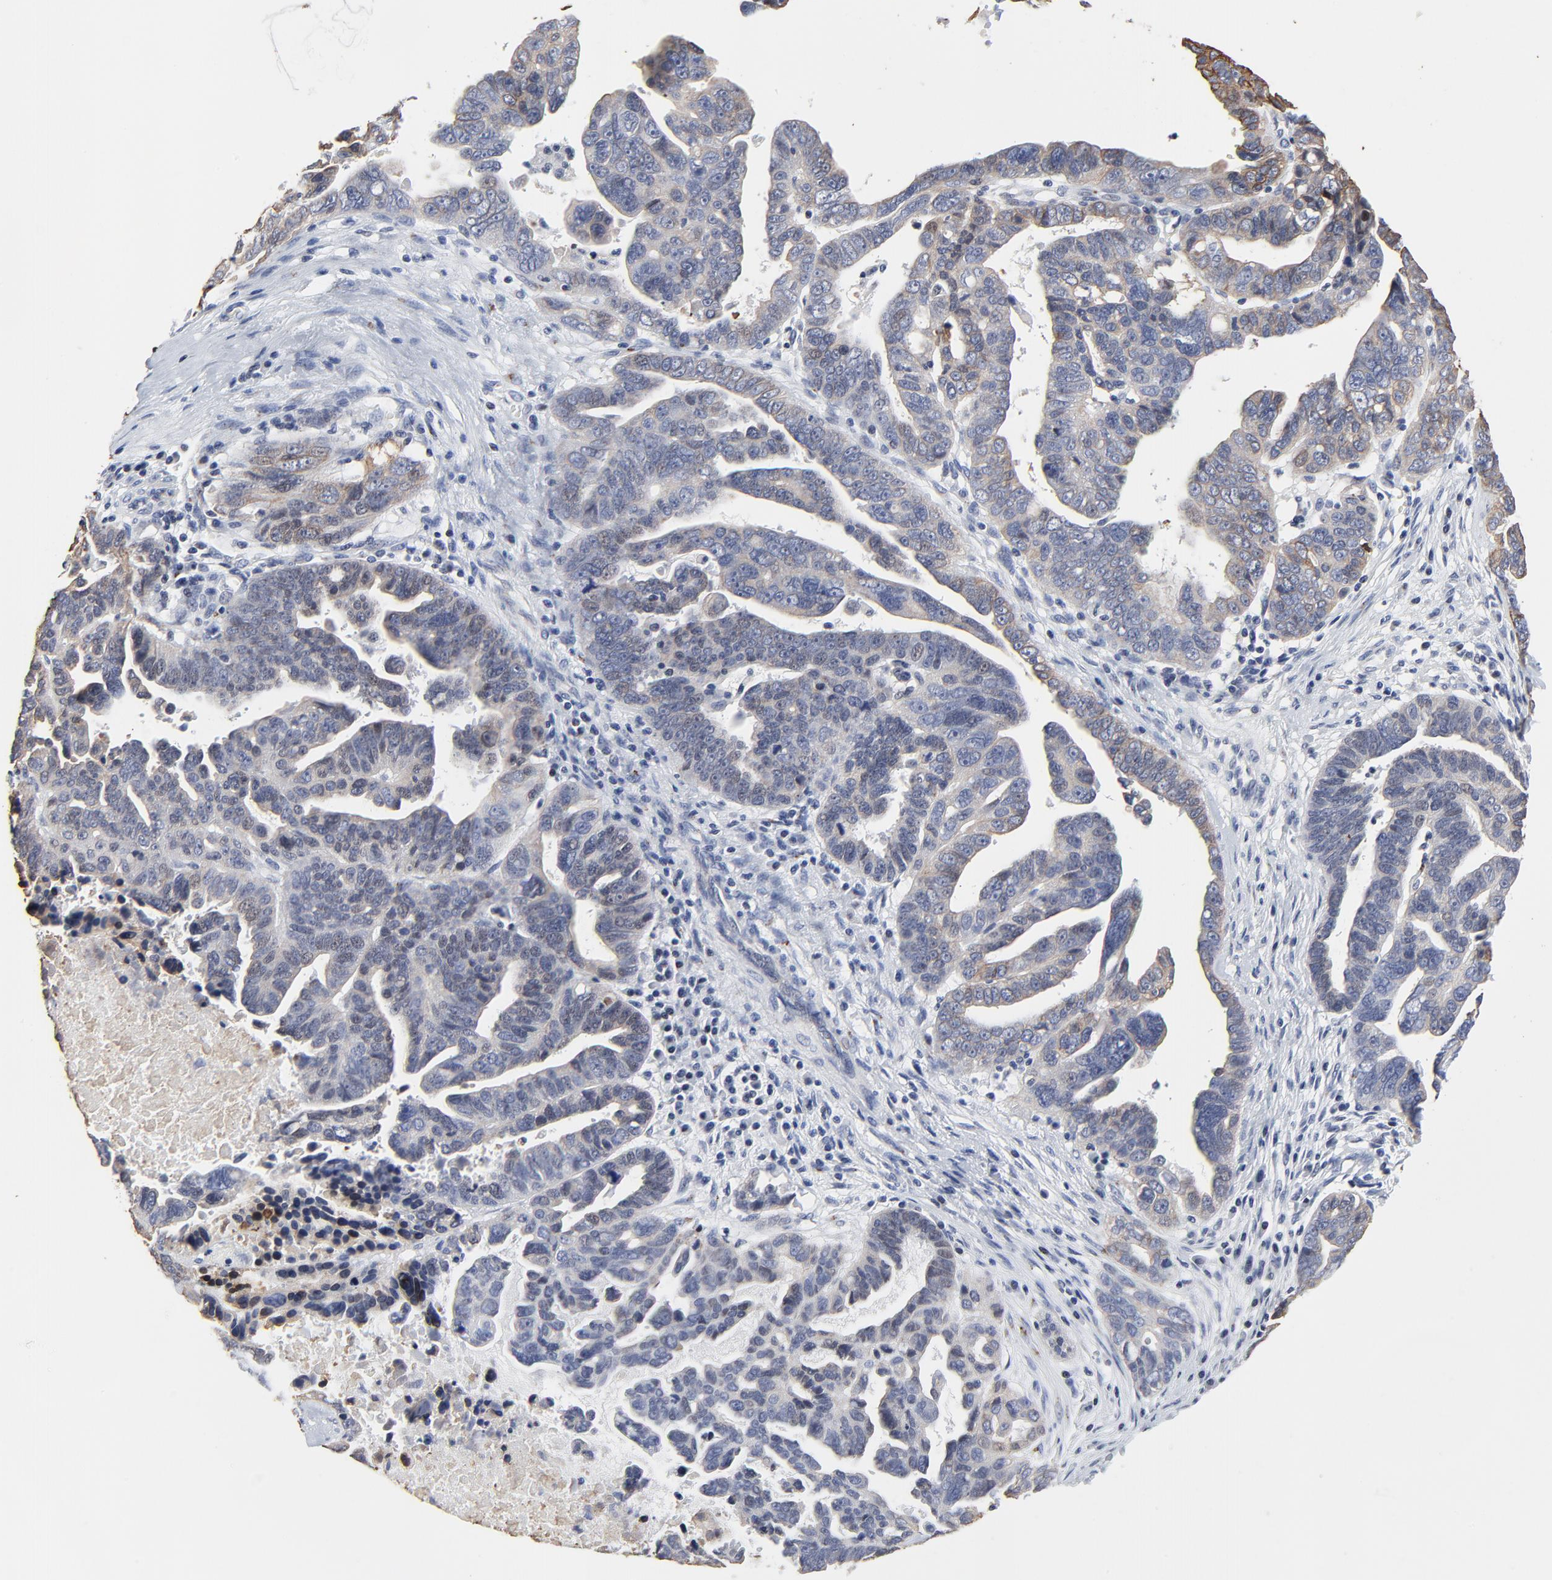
{"staining": {"intensity": "weak", "quantity": "<25%", "location": "nuclear"}, "tissue": "ovarian cancer", "cell_type": "Tumor cells", "image_type": "cancer", "snomed": [{"axis": "morphology", "description": "Carcinoma, endometroid"}, {"axis": "morphology", "description": "Cystadenocarcinoma, serous, NOS"}, {"axis": "topography", "description": "Ovary"}], "caption": "Ovarian serous cystadenocarcinoma stained for a protein using IHC demonstrates no staining tumor cells.", "gene": "LNX1", "patient": {"sex": "female", "age": 45}}